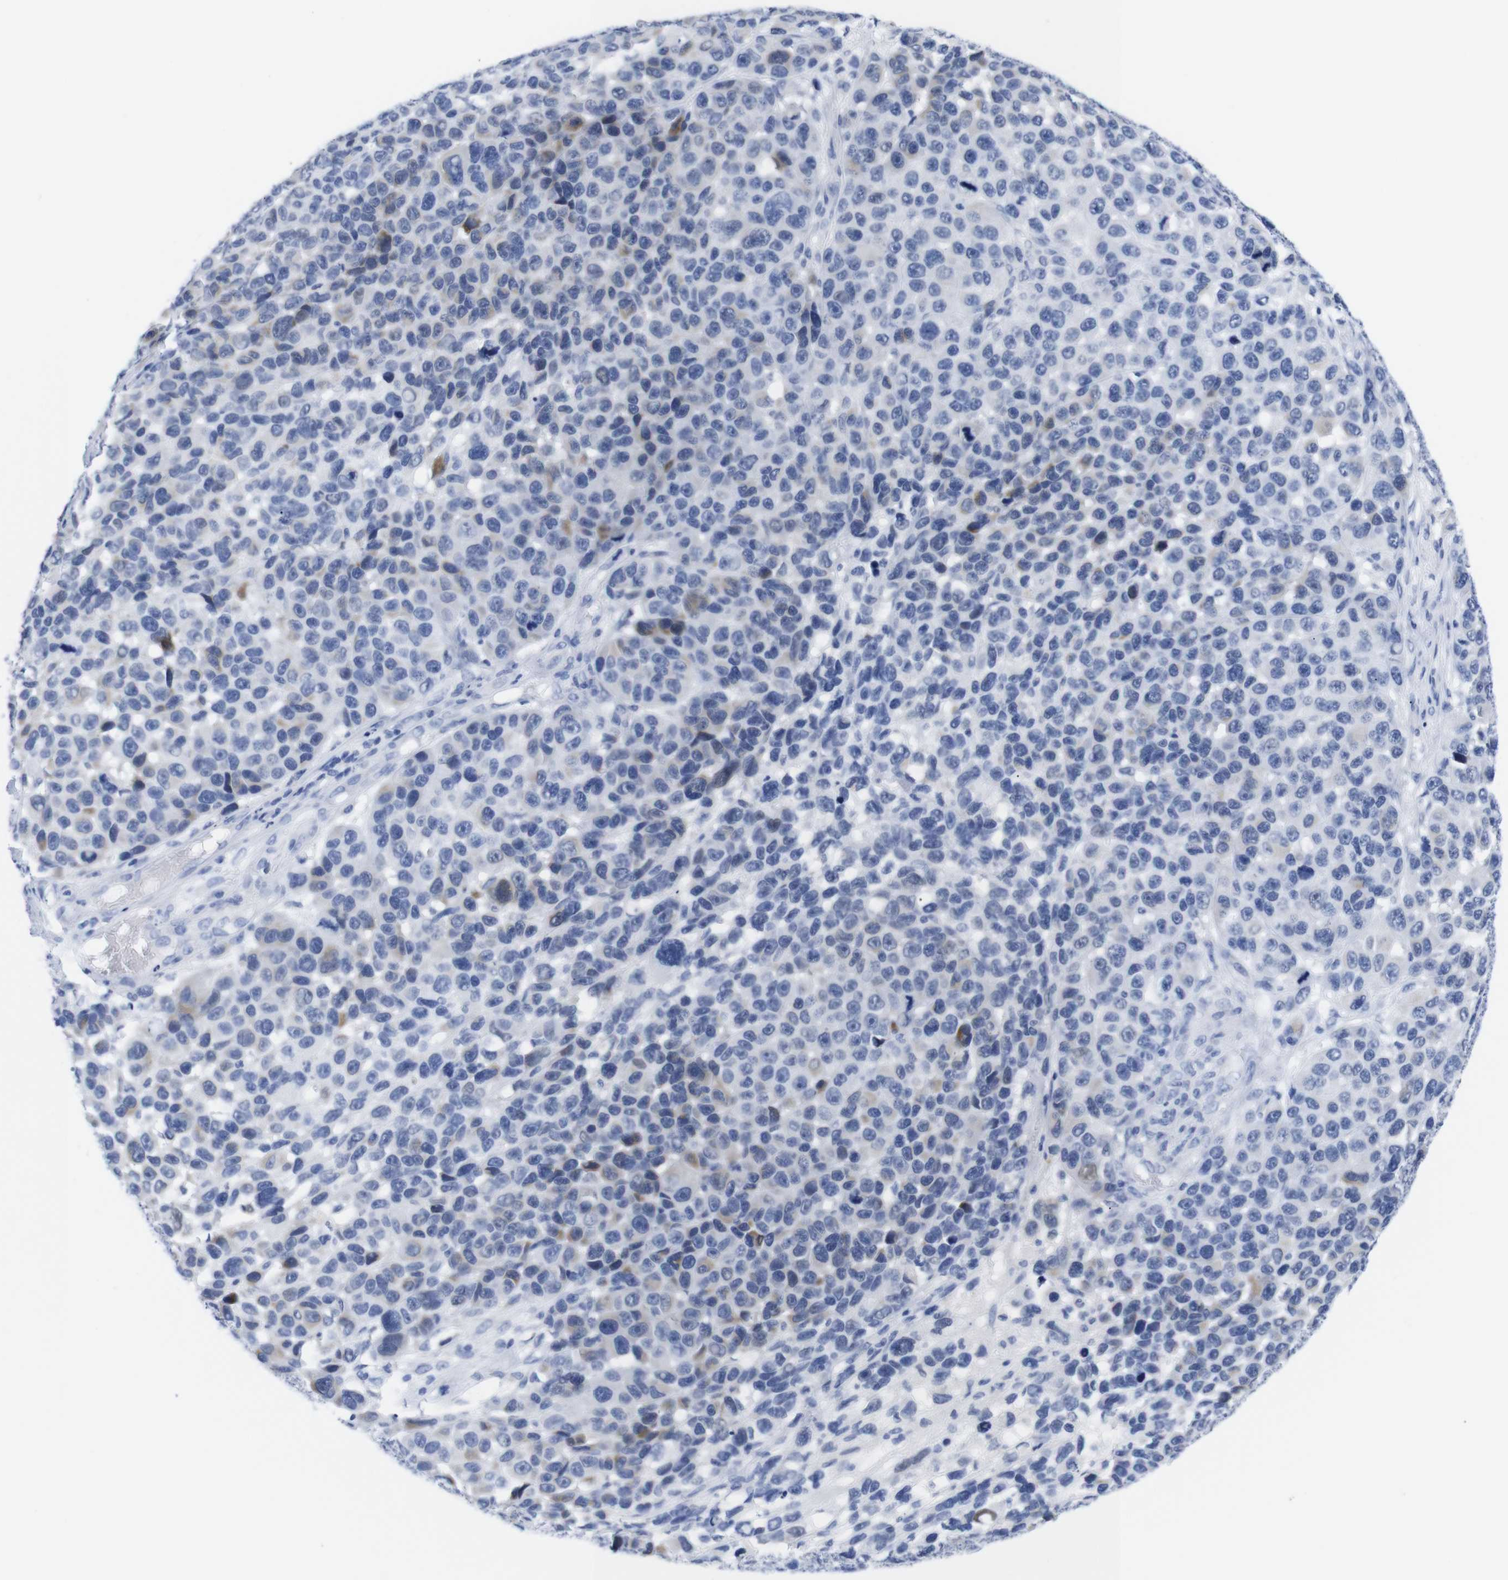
{"staining": {"intensity": "negative", "quantity": "none", "location": "none"}, "tissue": "melanoma", "cell_type": "Tumor cells", "image_type": "cancer", "snomed": [{"axis": "morphology", "description": "Malignant melanoma, NOS"}, {"axis": "topography", "description": "Skin"}], "caption": "This is an immunohistochemistry (IHC) photomicrograph of malignant melanoma. There is no staining in tumor cells.", "gene": "LRRC55", "patient": {"sex": "male", "age": 53}}